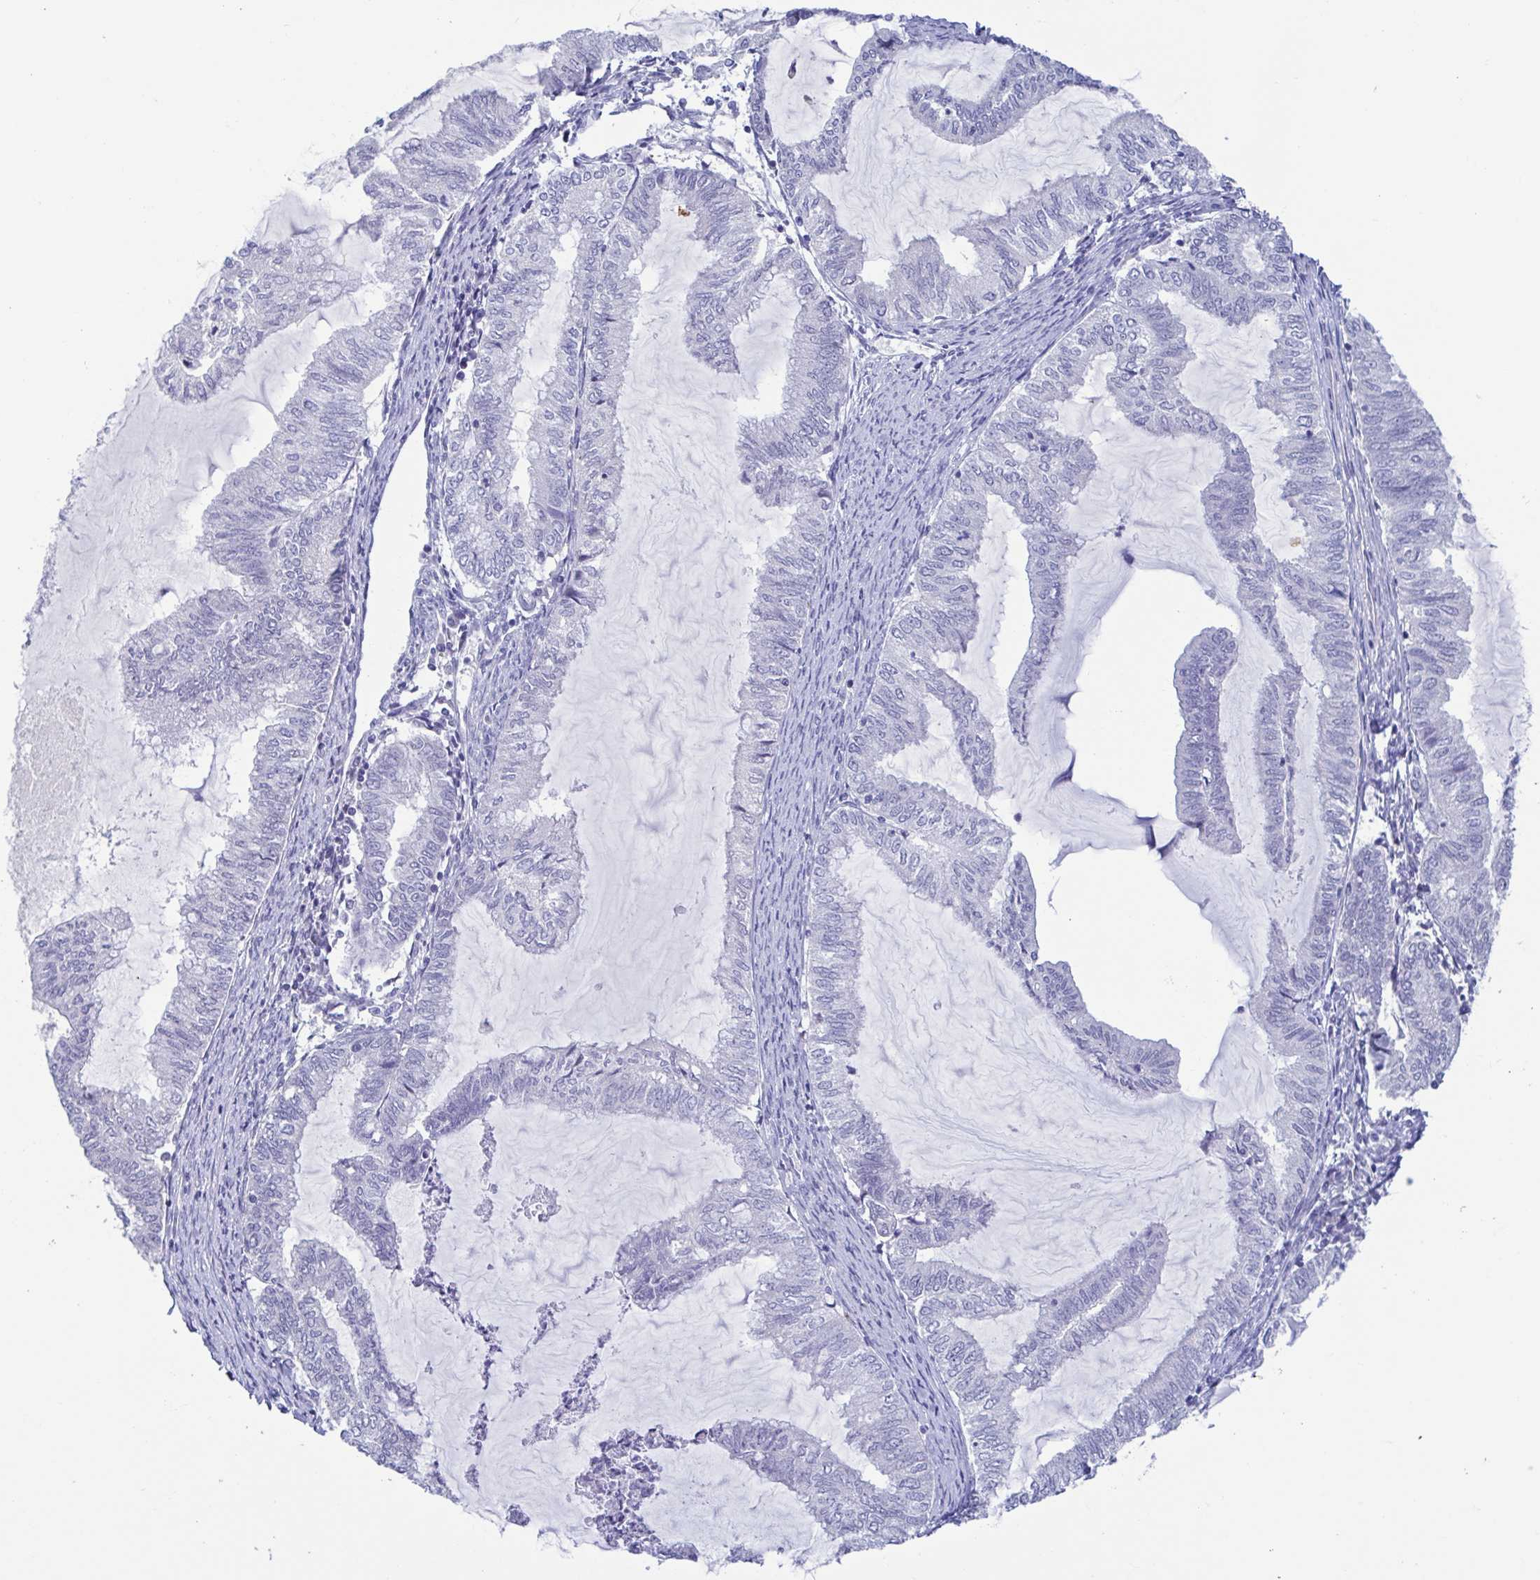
{"staining": {"intensity": "negative", "quantity": "none", "location": "none"}, "tissue": "endometrial cancer", "cell_type": "Tumor cells", "image_type": "cancer", "snomed": [{"axis": "morphology", "description": "Adenocarcinoma, NOS"}, {"axis": "topography", "description": "Endometrium"}], "caption": "A high-resolution histopathology image shows immunohistochemistry (IHC) staining of adenocarcinoma (endometrial), which shows no significant expression in tumor cells.", "gene": "PERM1", "patient": {"sex": "female", "age": 79}}